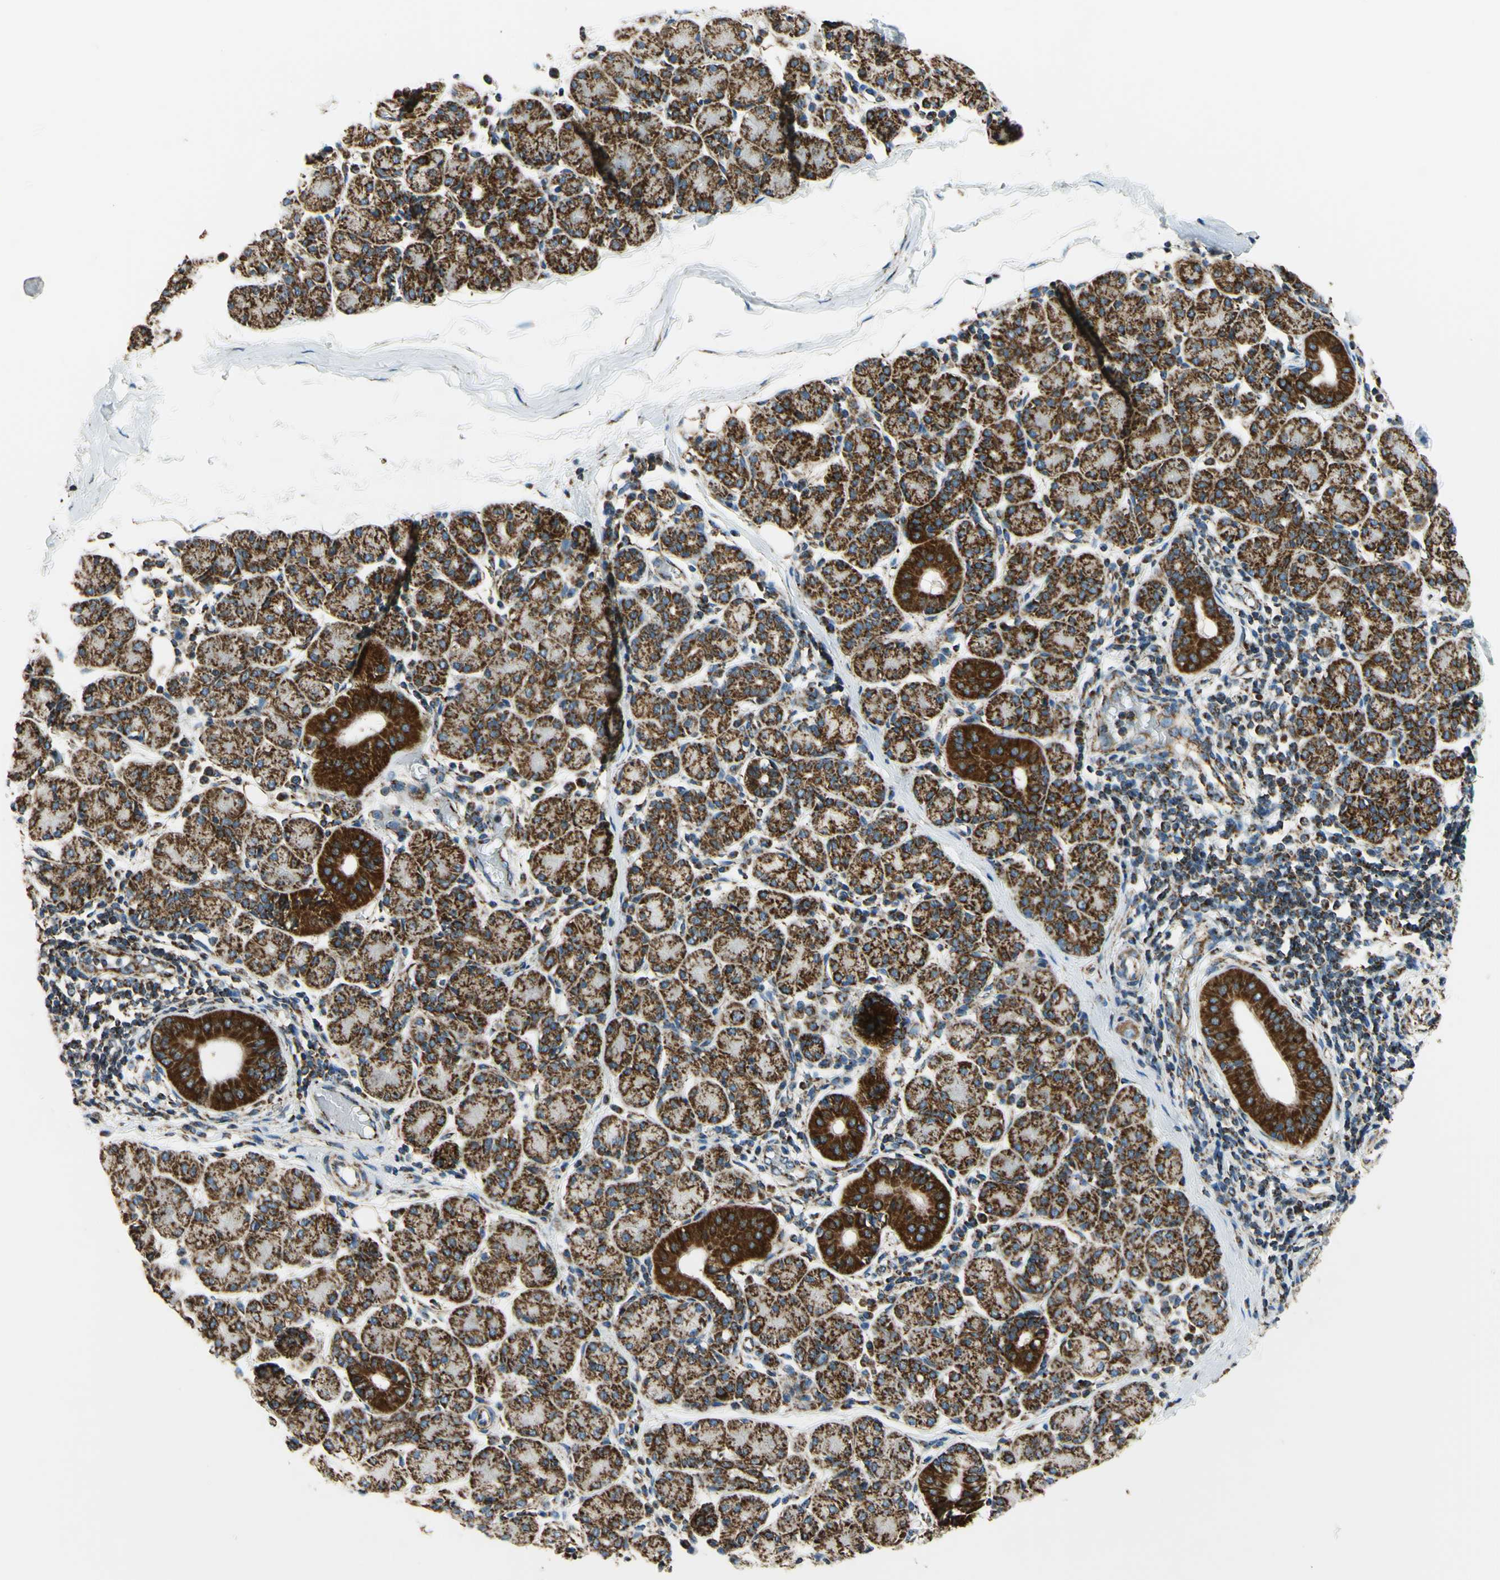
{"staining": {"intensity": "strong", "quantity": ">75%", "location": "cytoplasmic/membranous"}, "tissue": "salivary gland", "cell_type": "Glandular cells", "image_type": "normal", "snomed": [{"axis": "morphology", "description": "Normal tissue, NOS"}, {"axis": "morphology", "description": "Inflammation, NOS"}, {"axis": "topography", "description": "Lymph node"}, {"axis": "topography", "description": "Salivary gland"}], "caption": "An image of human salivary gland stained for a protein exhibits strong cytoplasmic/membranous brown staining in glandular cells.", "gene": "MAVS", "patient": {"sex": "male", "age": 3}}